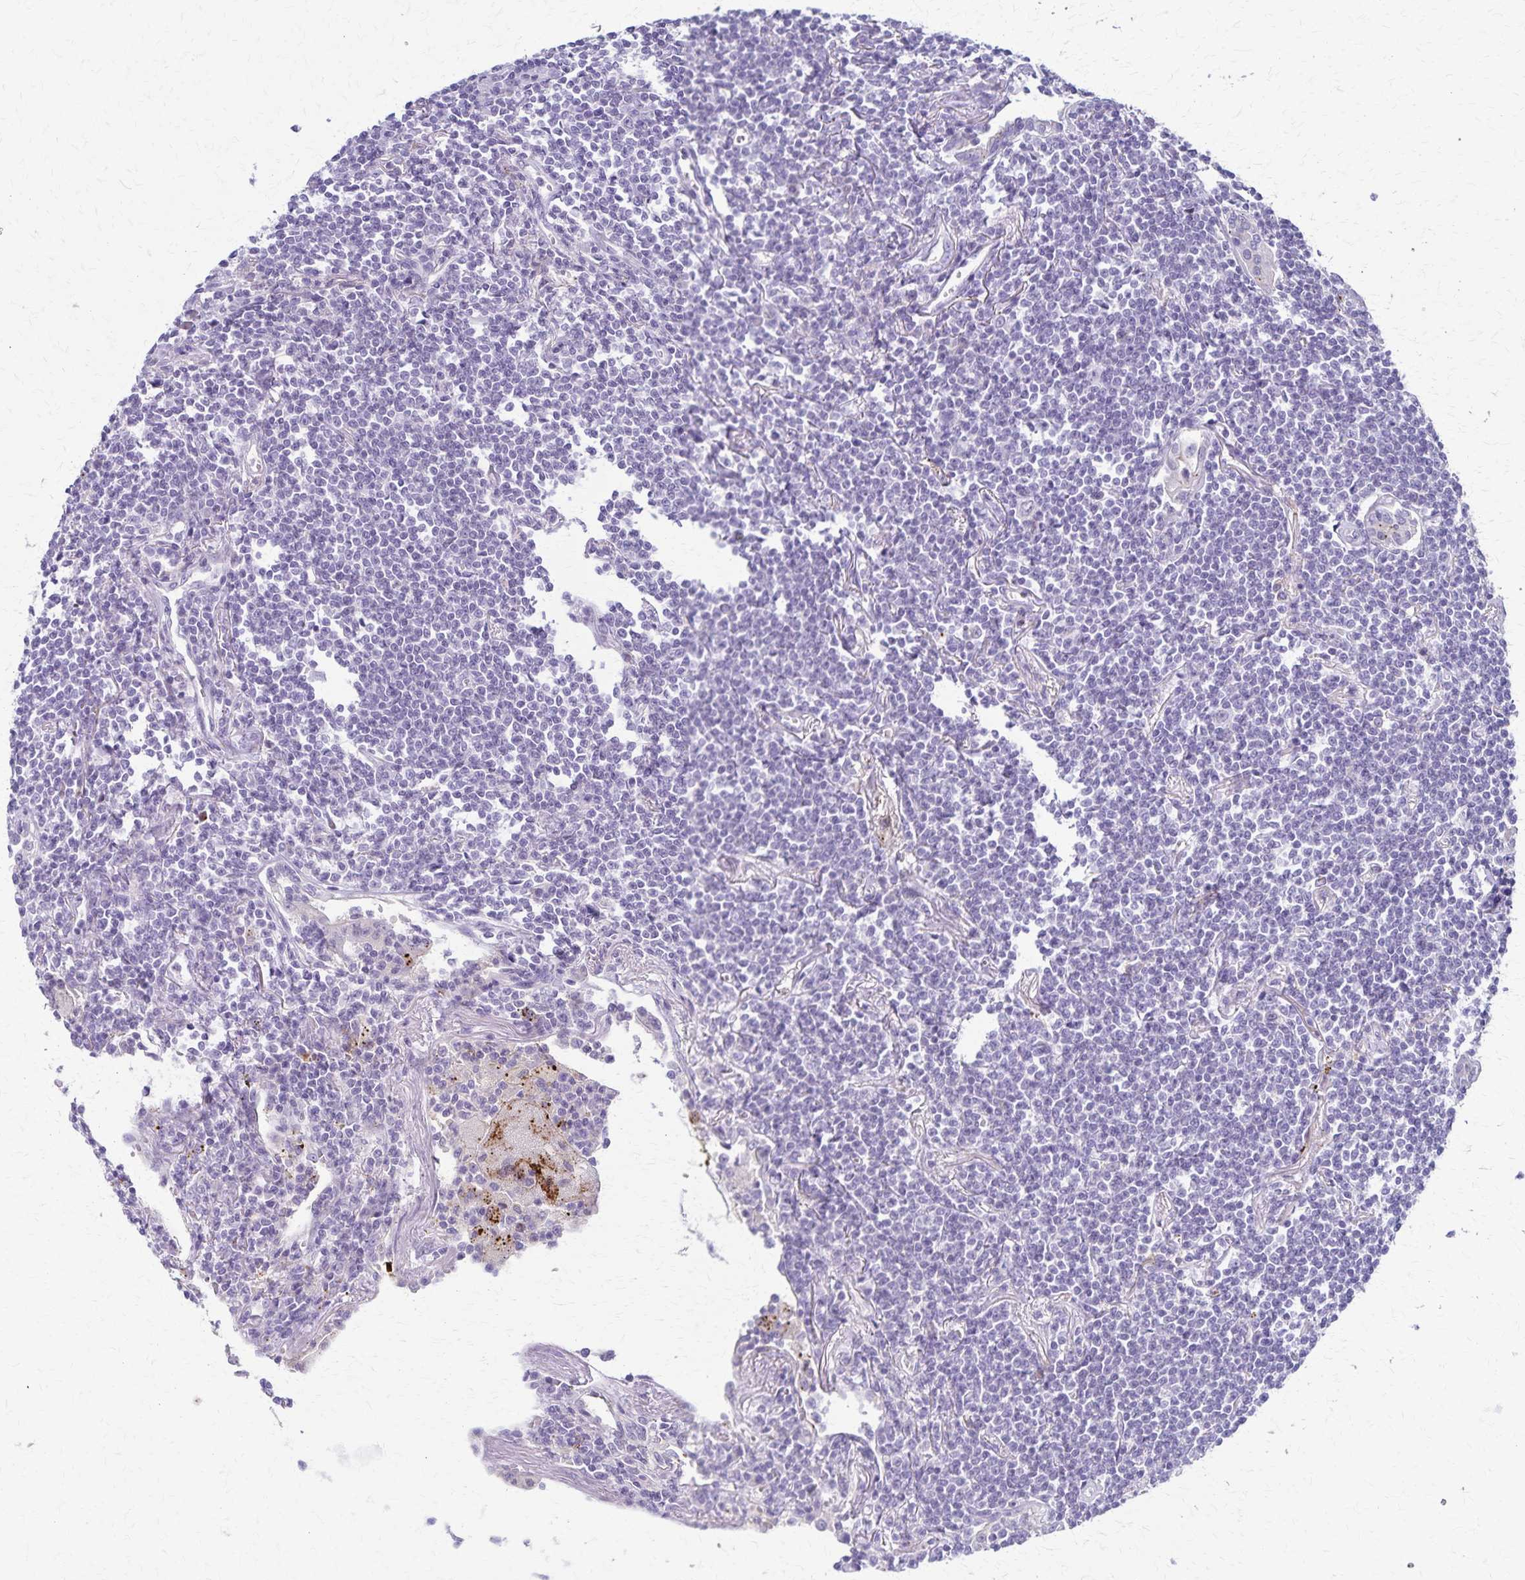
{"staining": {"intensity": "negative", "quantity": "none", "location": "none"}, "tissue": "lymphoma", "cell_type": "Tumor cells", "image_type": "cancer", "snomed": [{"axis": "morphology", "description": "Malignant lymphoma, non-Hodgkin's type, Low grade"}, {"axis": "topography", "description": "Lung"}], "caption": "DAB (3,3'-diaminobenzidine) immunohistochemical staining of malignant lymphoma, non-Hodgkin's type (low-grade) shows no significant staining in tumor cells.", "gene": "TMEM60", "patient": {"sex": "female", "age": 71}}